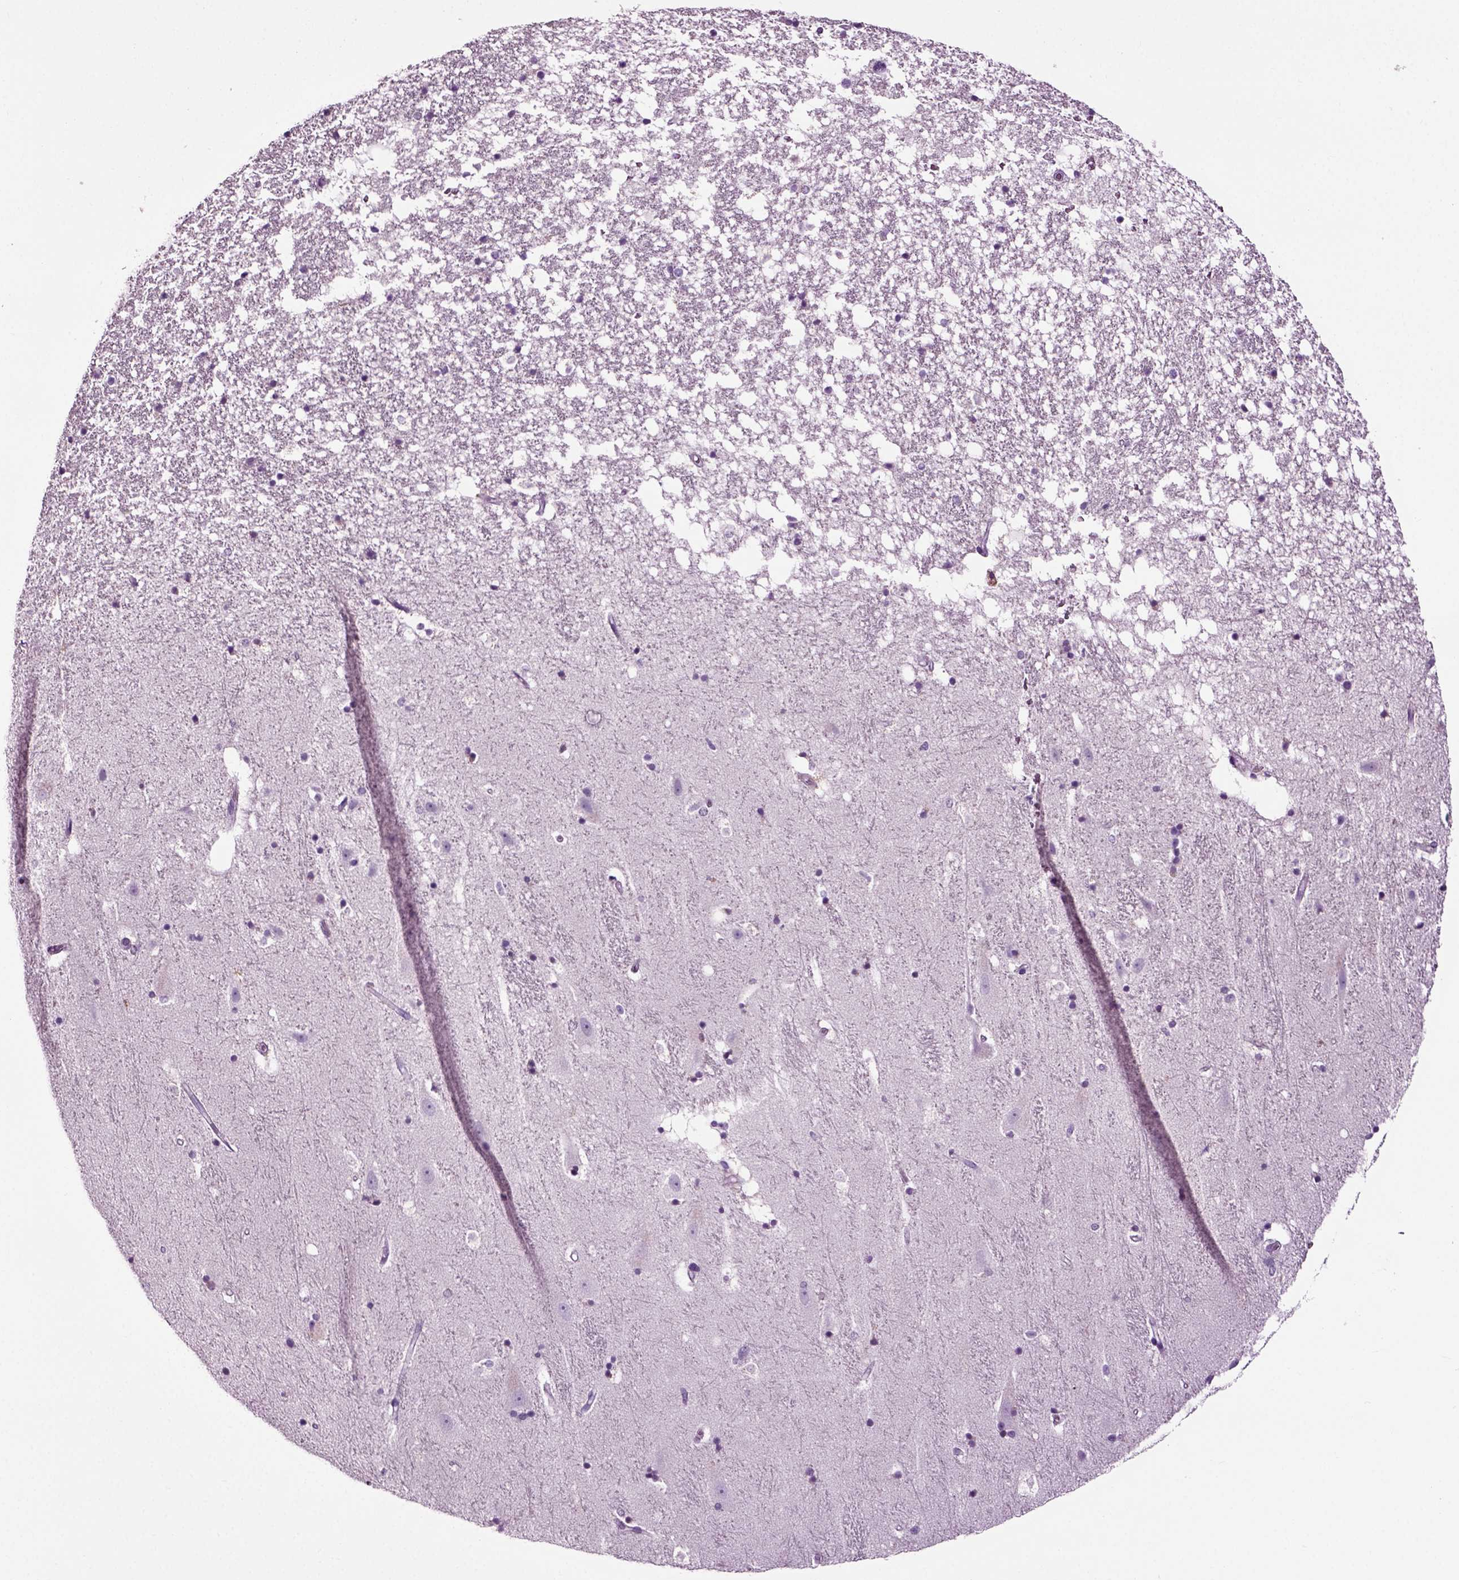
{"staining": {"intensity": "negative", "quantity": "none", "location": "none"}, "tissue": "hippocampus", "cell_type": "Glial cells", "image_type": "normal", "snomed": [{"axis": "morphology", "description": "Normal tissue, NOS"}, {"axis": "topography", "description": "Hippocampus"}], "caption": "Immunohistochemistry photomicrograph of unremarkable hippocampus: hippocampus stained with DAB exhibits no significant protein positivity in glial cells.", "gene": "DNAH10", "patient": {"sex": "male", "age": 49}}